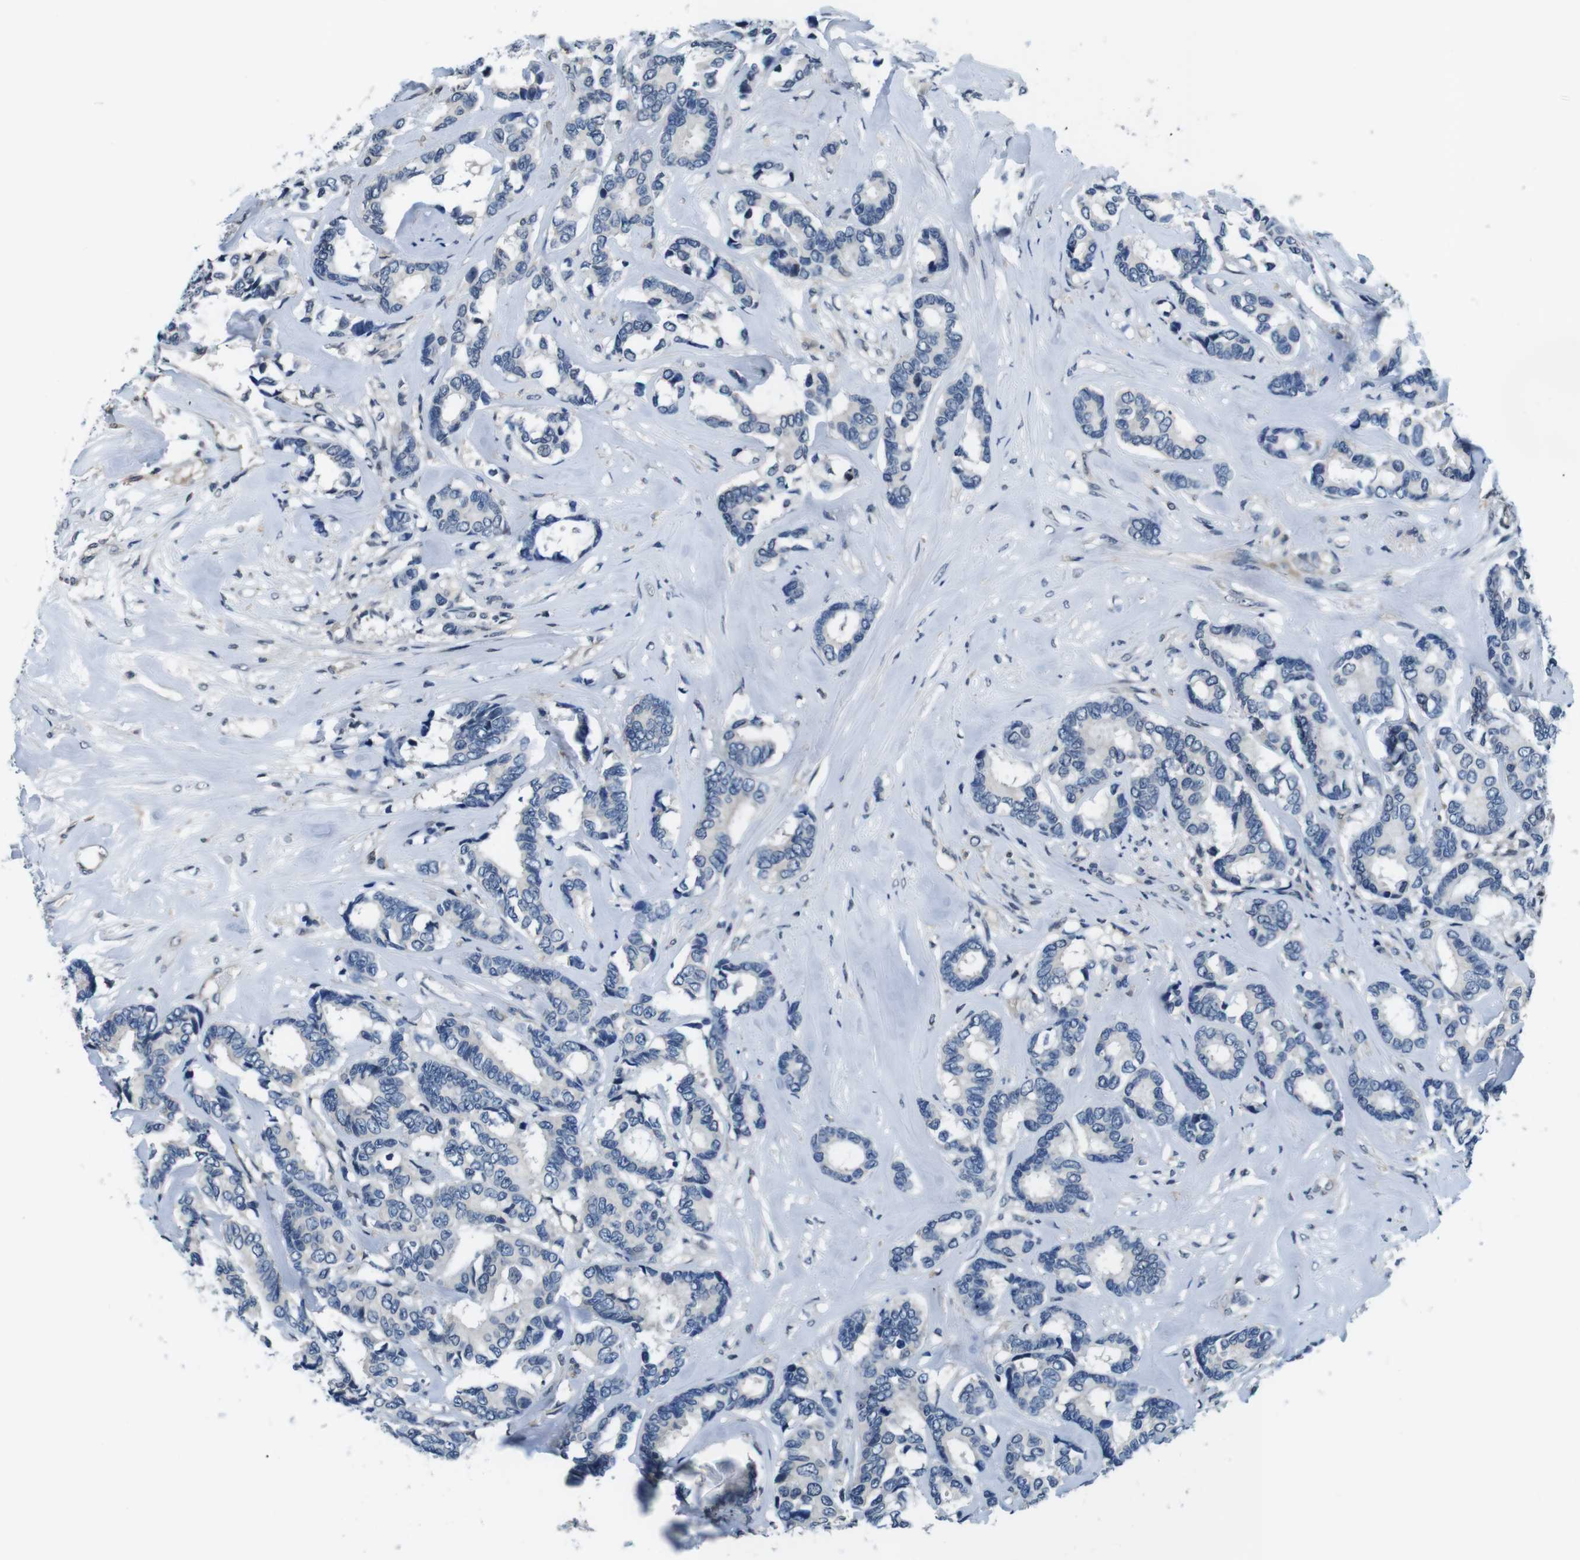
{"staining": {"intensity": "negative", "quantity": "none", "location": "none"}, "tissue": "breast cancer", "cell_type": "Tumor cells", "image_type": "cancer", "snomed": [{"axis": "morphology", "description": "Duct carcinoma"}, {"axis": "topography", "description": "Breast"}], "caption": "Tumor cells show no significant expression in breast invasive ductal carcinoma. (Immunohistochemistry (ihc), brightfield microscopy, high magnification).", "gene": "CD163L1", "patient": {"sex": "female", "age": 87}}